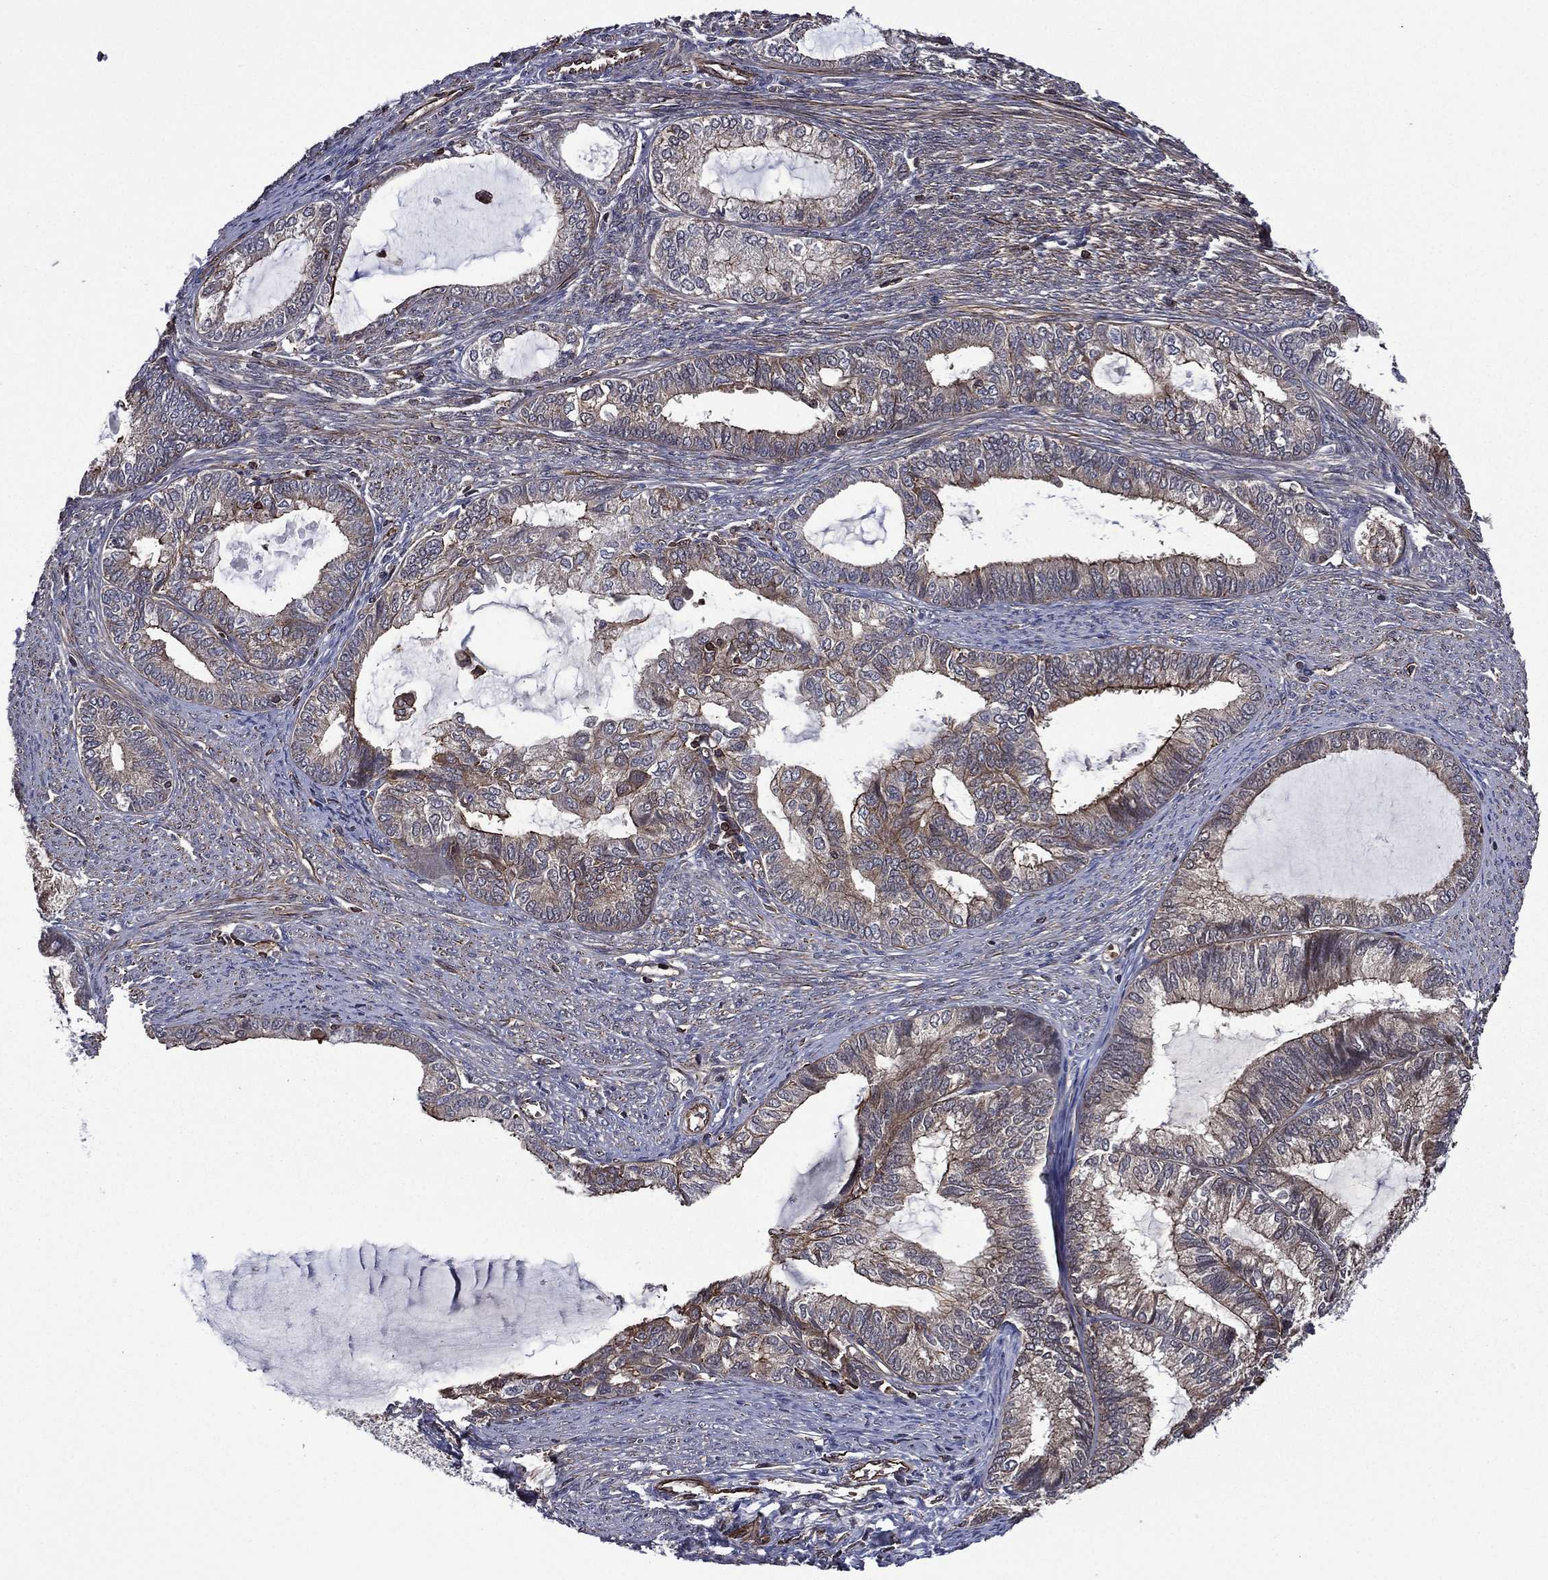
{"staining": {"intensity": "strong", "quantity": "<25%", "location": "cytoplasmic/membranous"}, "tissue": "endometrial cancer", "cell_type": "Tumor cells", "image_type": "cancer", "snomed": [{"axis": "morphology", "description": "Adenocarcinoma, NOS"}, {"axis": "topography", "description": "Endometrium"}], "caption": "Strong cytoplasmic/membranous expression for a protein is seen in about <25% of tumor cells of endometrial cancer using immunohistochemistry.", "gene": "PLPP3", "patient": {"sex": "female", "age": 86}}